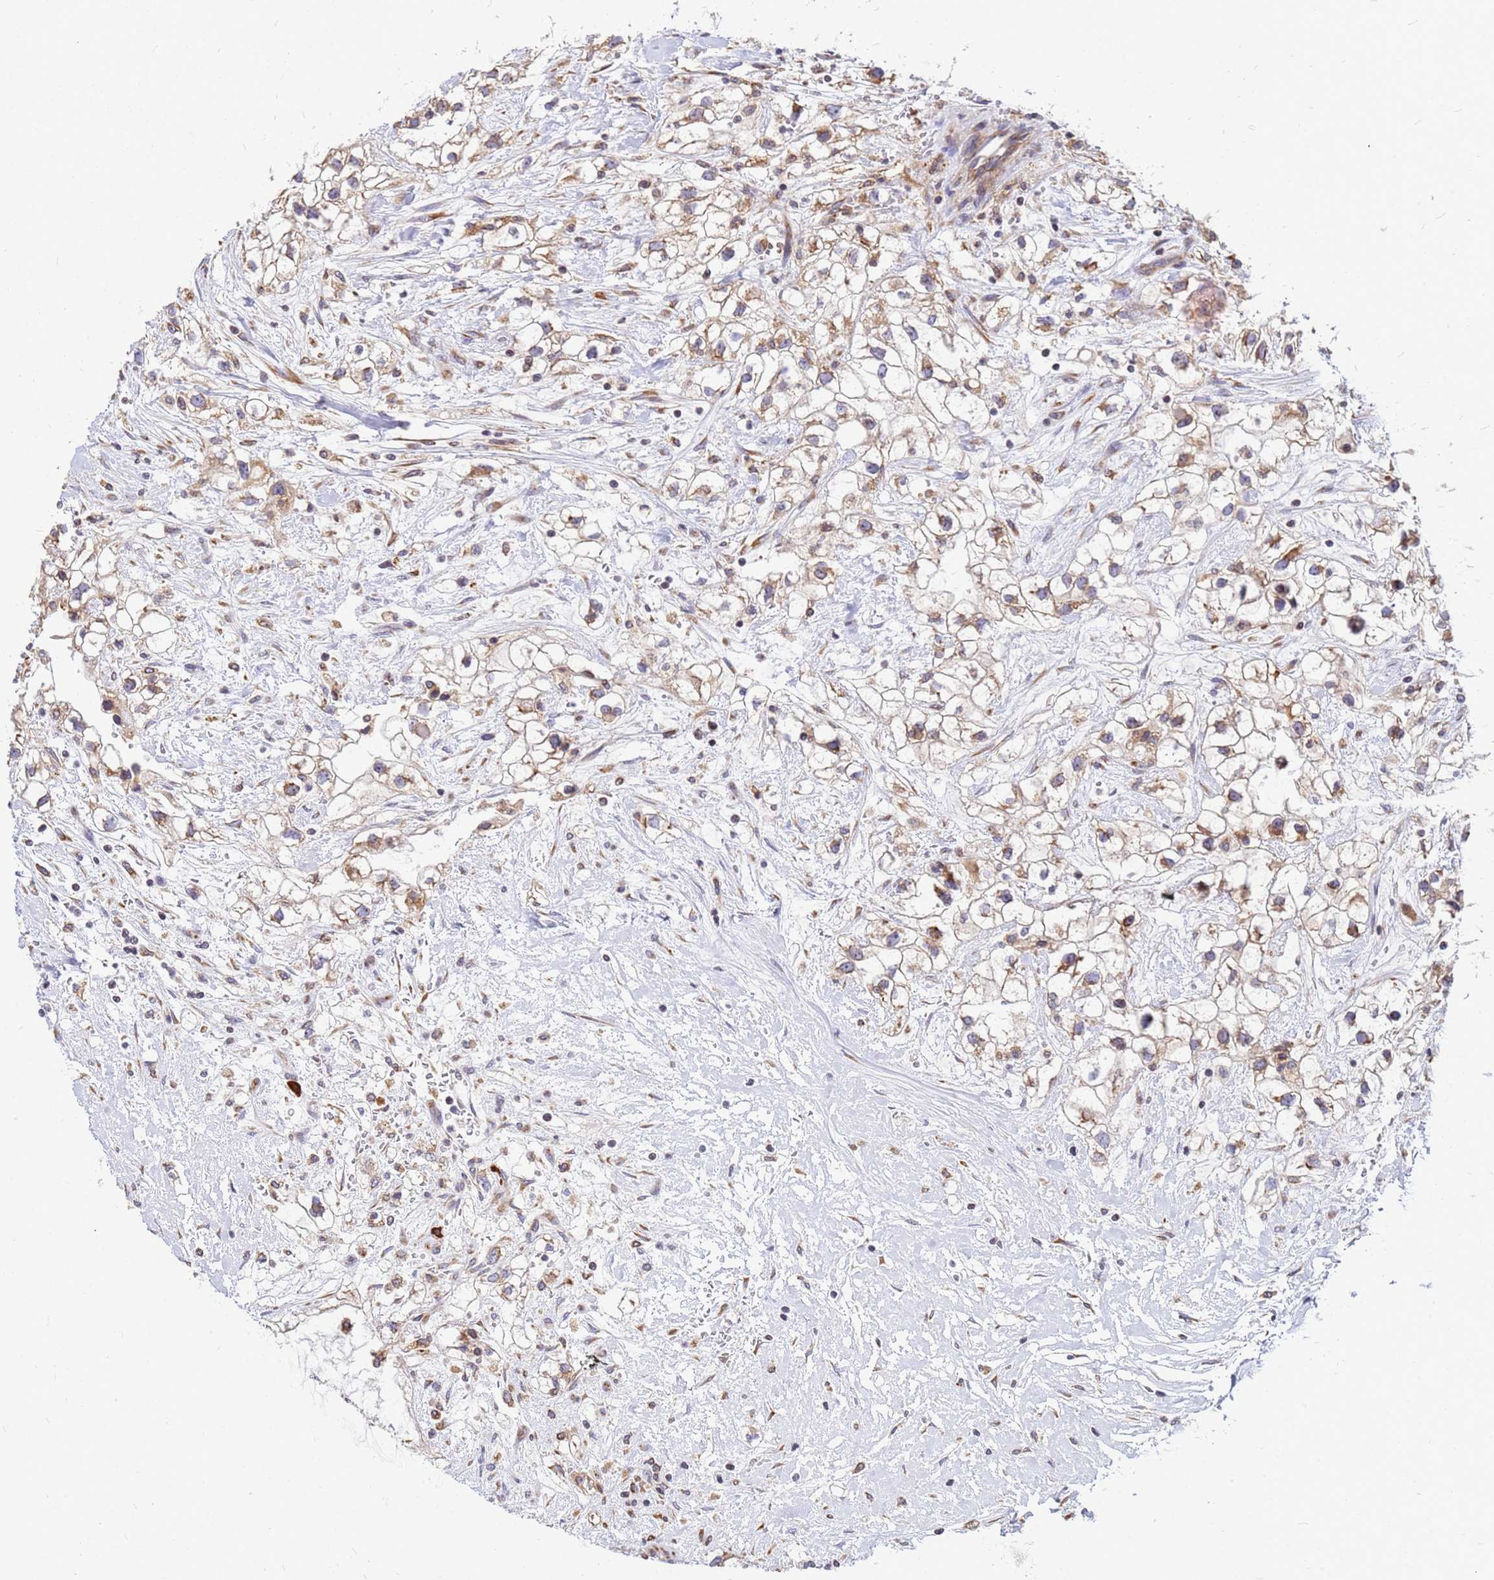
{"staining": {"intensity": "moderate", "quantity": ">75%", "location": "cytoplasmic/membranous"}, "tissue": "renal cancer", "cell_type": "Tumor cells", "image_type": "cancer", "snomed": [{"axis": "morphology", "description": "Adenocarcinoma, NOS"}, {"axis": "topography", "description": "Kidney"}], "caption": "Renal adenocarcinoma stained with DAB immunohistochemistry reveals medium levels of moderate cytoplasmic/membranous staining in about >75% of tumor cells.", "gene": "SSR4", "patient": {"sex": "male", "age": 59}}